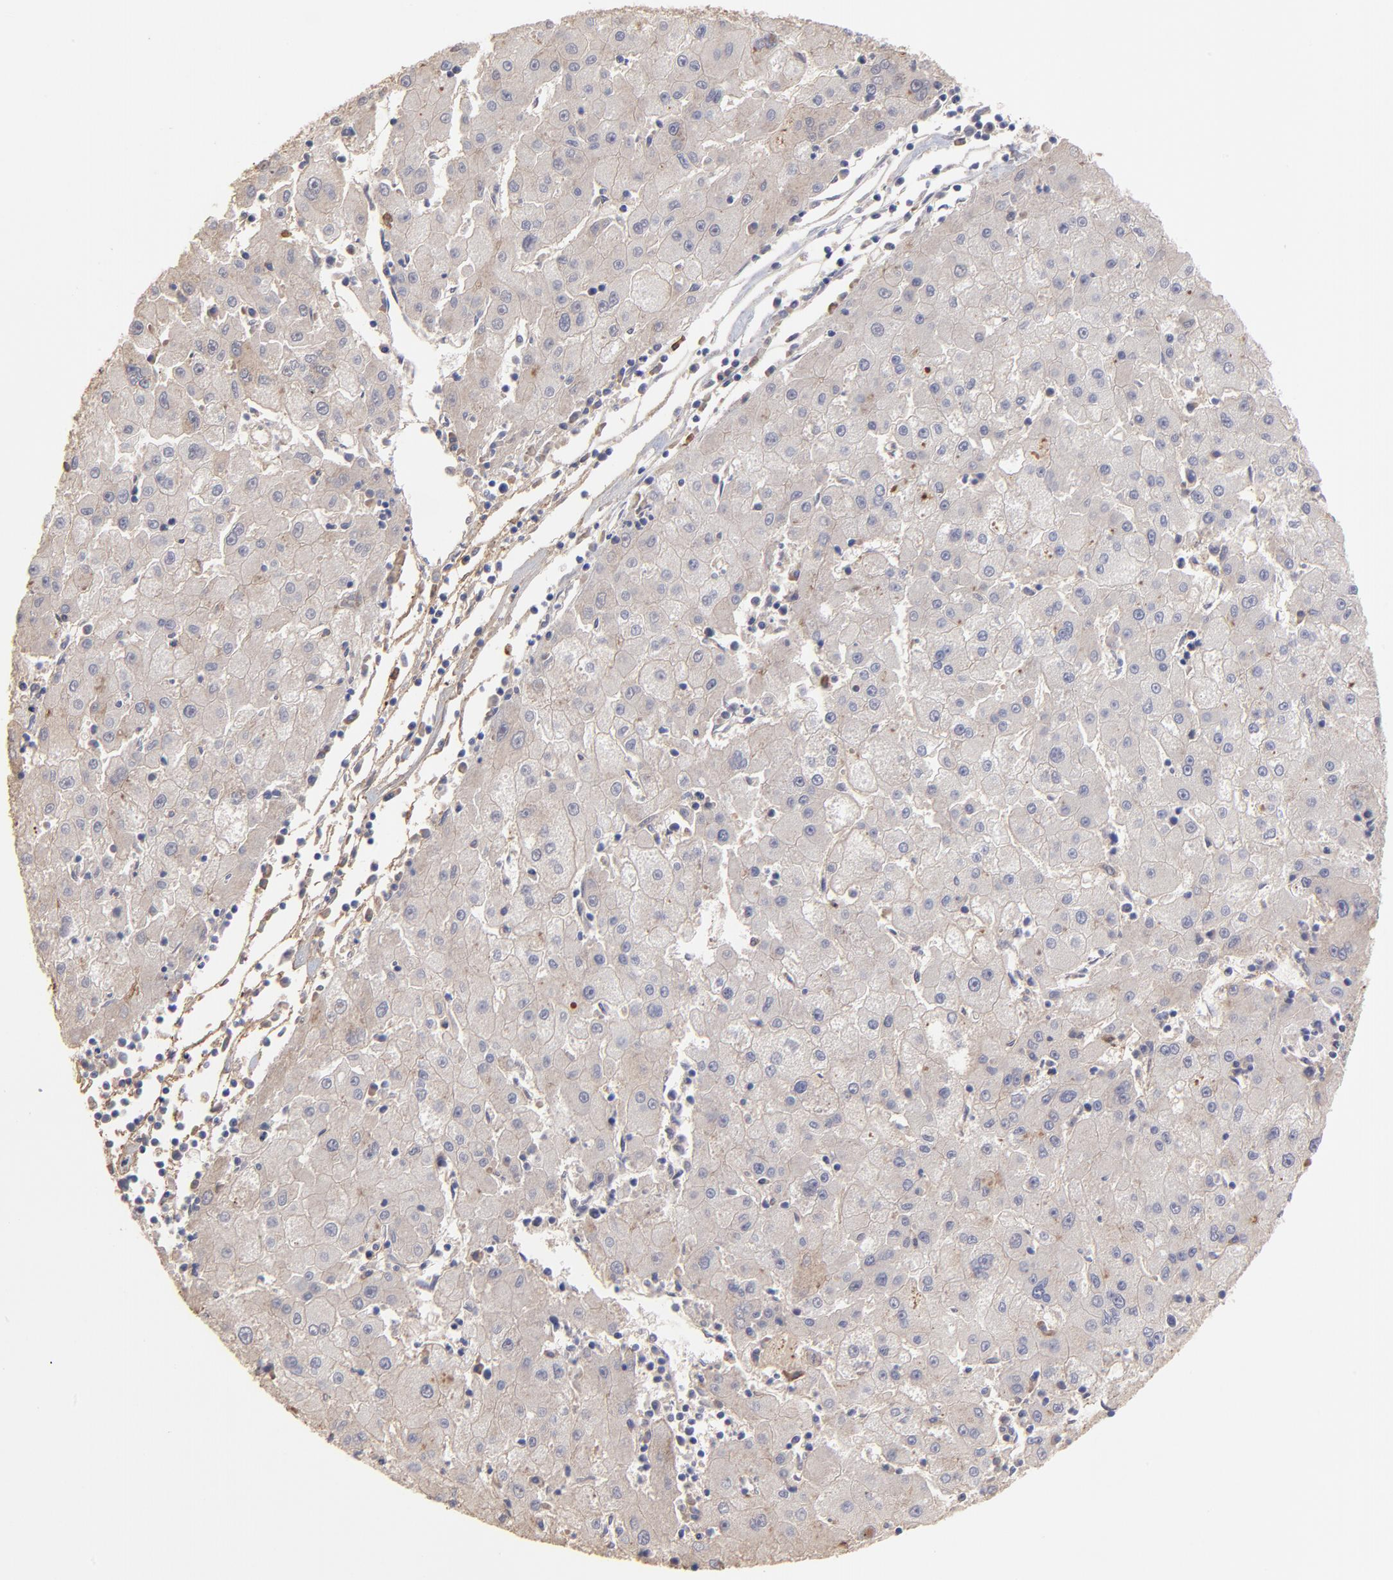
{"staining": {"intensity": "weak", "quantity": "<25%", "location": "cytoplasmic/membranous"}, "tissue": "liver cancer", "cell_type": "Tumor cells", "image_type": "cancer", "snomed": [{"axis": "morphology", "description": "Carcinoma, Hepatocellular, NOS"}, {"axis": "topography", "description": "Liver"}], "caption": "Tumor cells show no significant protein staining in liver cancer (hepatocellular carcinoma).", "gene": "CHL1", "patient": {"sex": "male", "age": 72}}